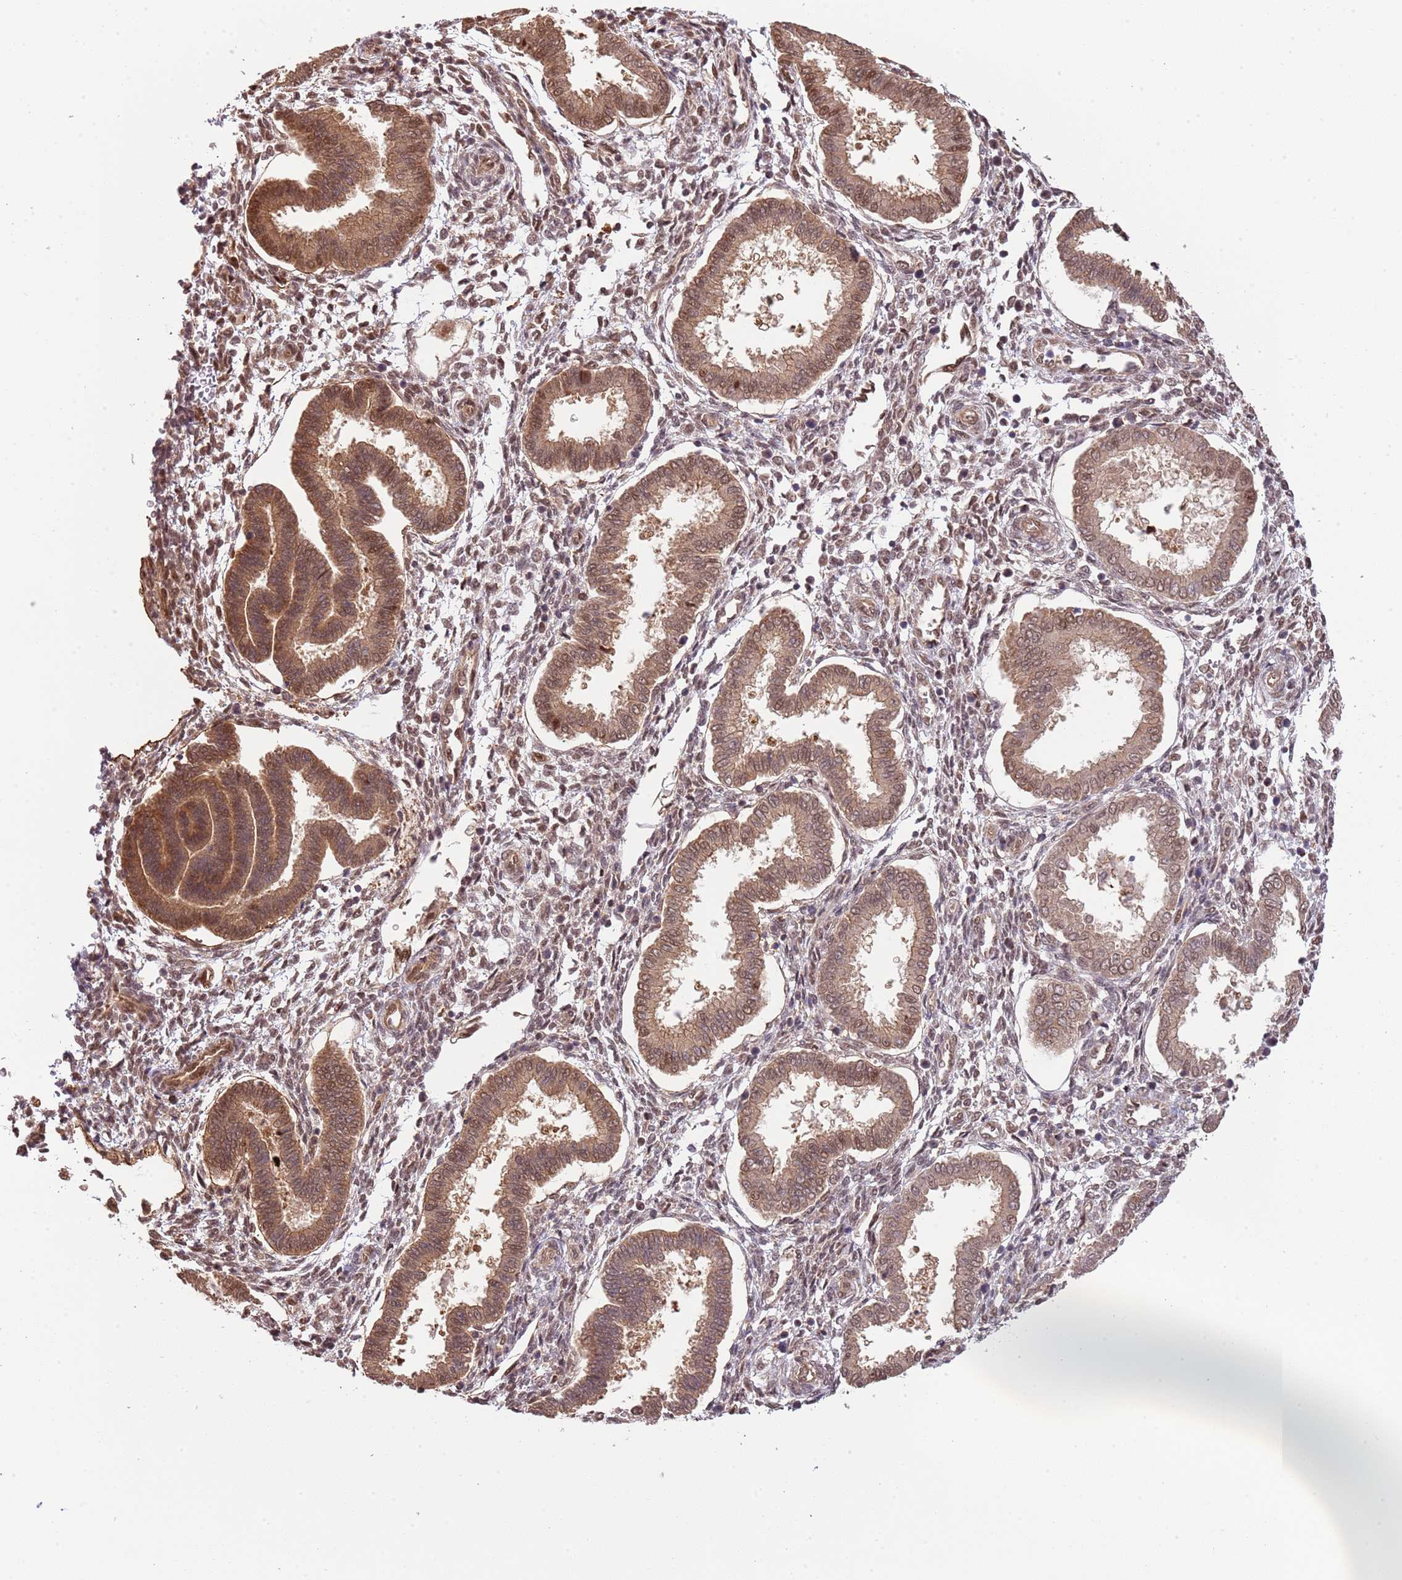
{"staining": {"intensity": "moderate", "quantity": ">75%", "location": "cytoplasmic/membranous,nuclear"}, "tissue": "endometrium", "cell_type": "Cells in endometrial stroma", "image_type": "normal", "snomed": [{"axis": "morphology", "description": "Normal tissue, NOS"}, {"axis": "topography", "description": "Endometrium"}], "caption": "Moderate cytoplasmic/membranous,nuclear expression for a protein is identified in approximately >75% of cells in endometrial stroma of normal endometrium using IHC.", "gene": "PLSCR5", "patient": {"sex": "female", "age": 24}}